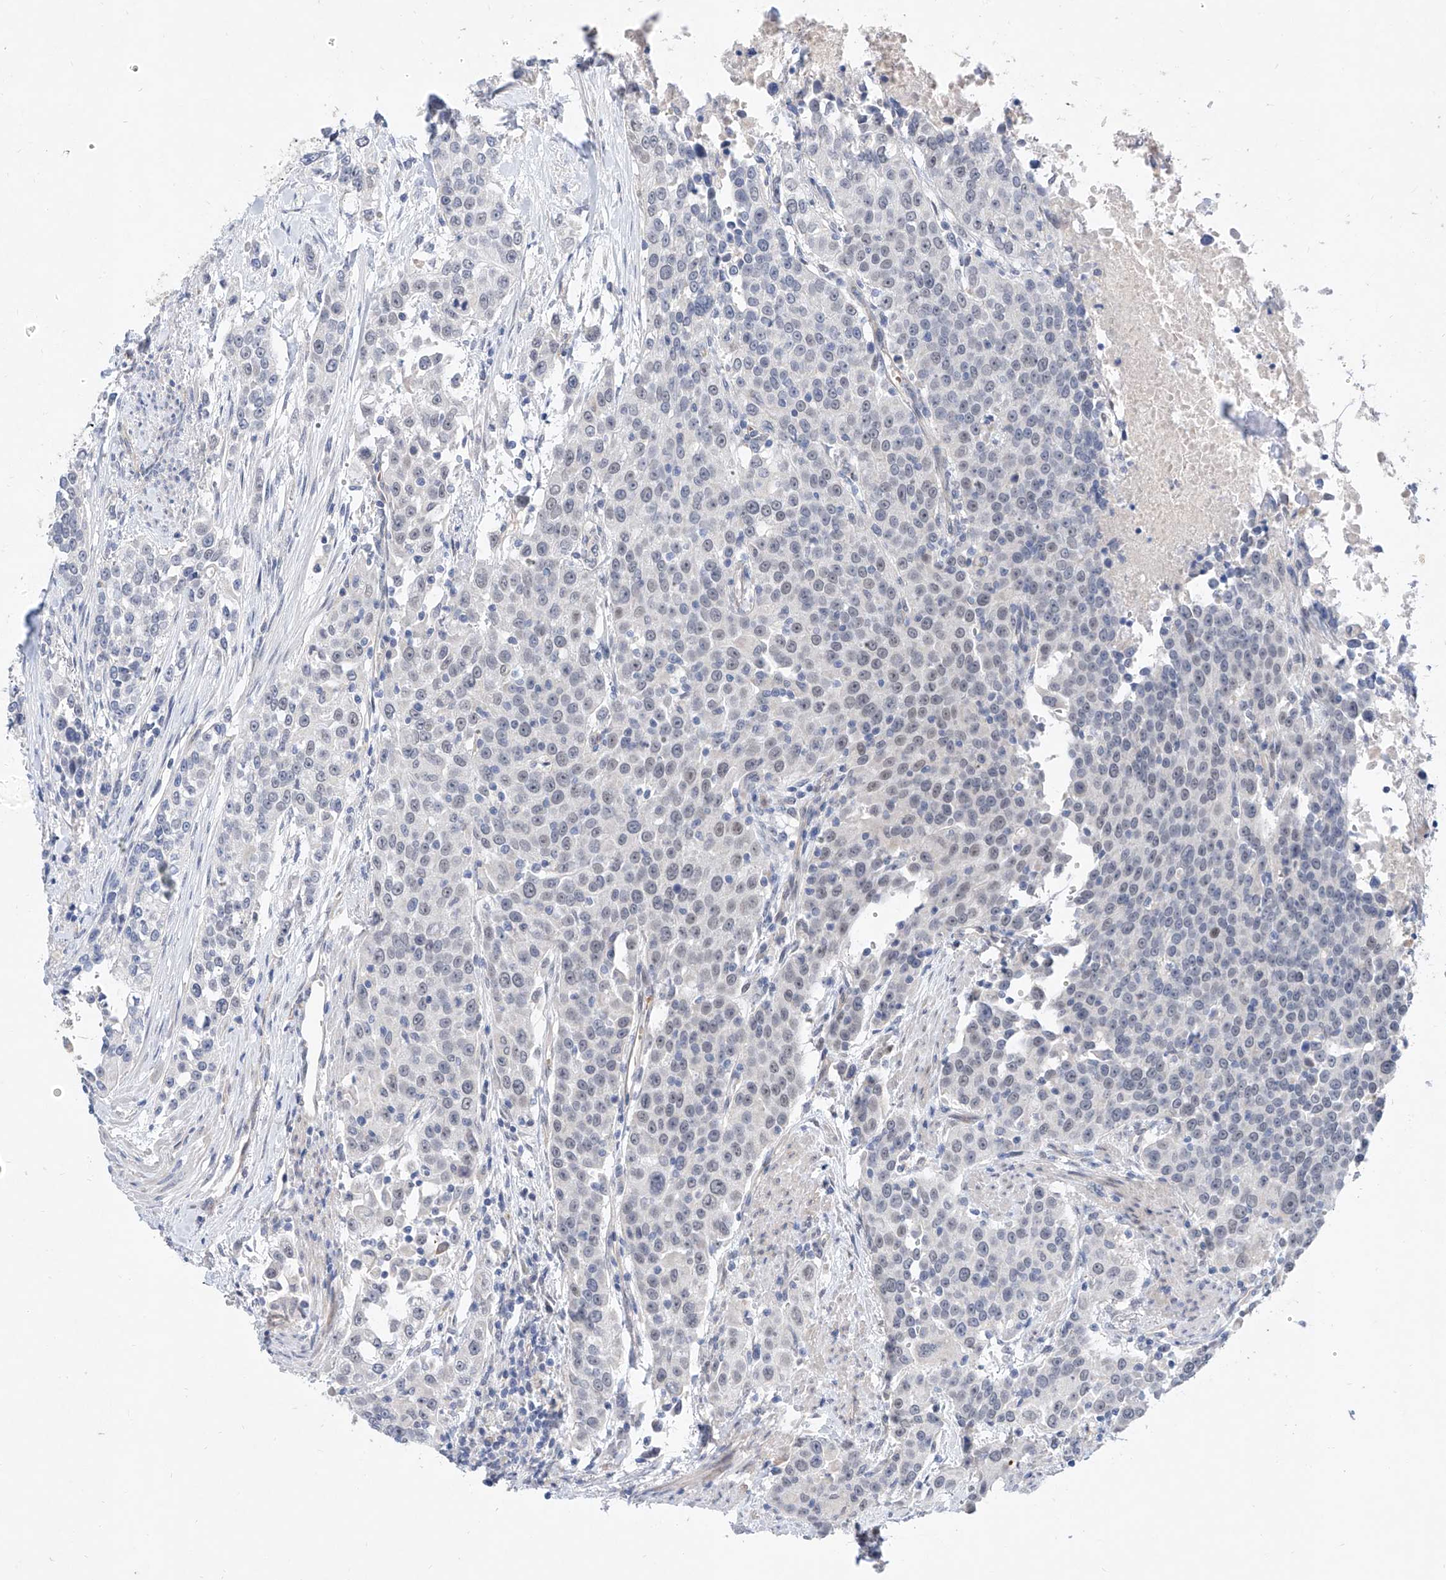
{"staining": {"intensity": "weak", "quantity": "<25%", "location": "nuclear"}, "tissue": "urothelial cancer", "cell_type": "Tumor cells", "image_type": "cancer", "snomed": [{"axis": "morphology", "description": "Urothelial carcinoma, High grade"}, {"axis": "topography", "description": "Urinary bladder"}], "caption": "The IHC image has no significant positivity in tumor cells of urothelial carcinoma (high-grade) tissue. (Immunohistochemistry (ihc), brightfield microscopy, high magnification).", "gene": "BPTF", "patient": {"sex": "female", "age": 80}}